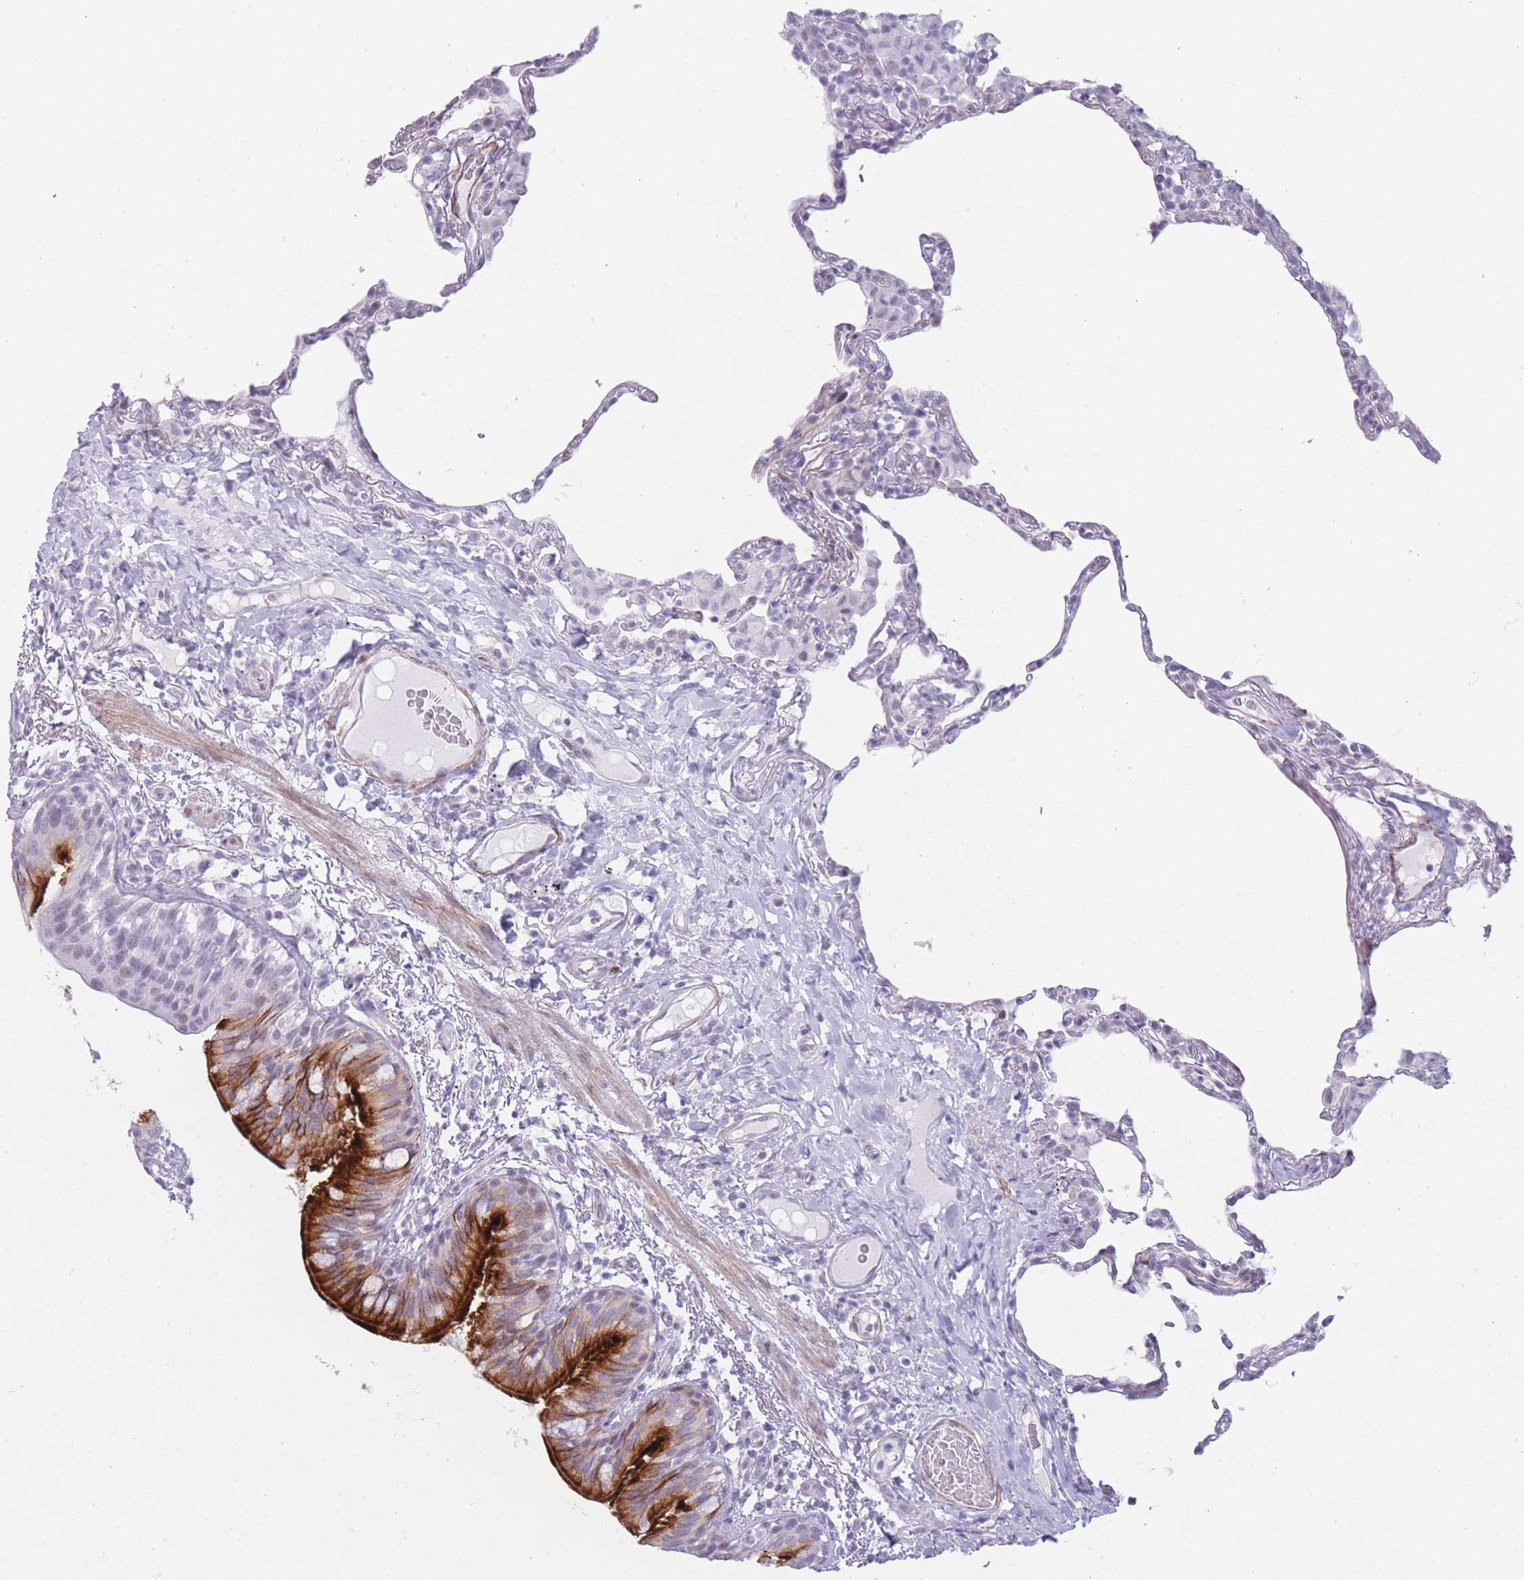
{"staining": {"intensity": "weak", "quantity": "<25%", "location": "cytoplasmic/membranous"}, "tissue": "lung", "cell_type": "Alveolar cells", "image_type": "normal", "snomed": [{"axis": "morphology", "description": "Normal tissue, NOS"}, {"axis": "topography", "description": "Lung"}], "caption": "This is a image of IHC staining of normal lung, which shows no positivity in alveolar cells.", "gene": "IFNA10", "patient": {"sex": "female", "age": 57}}